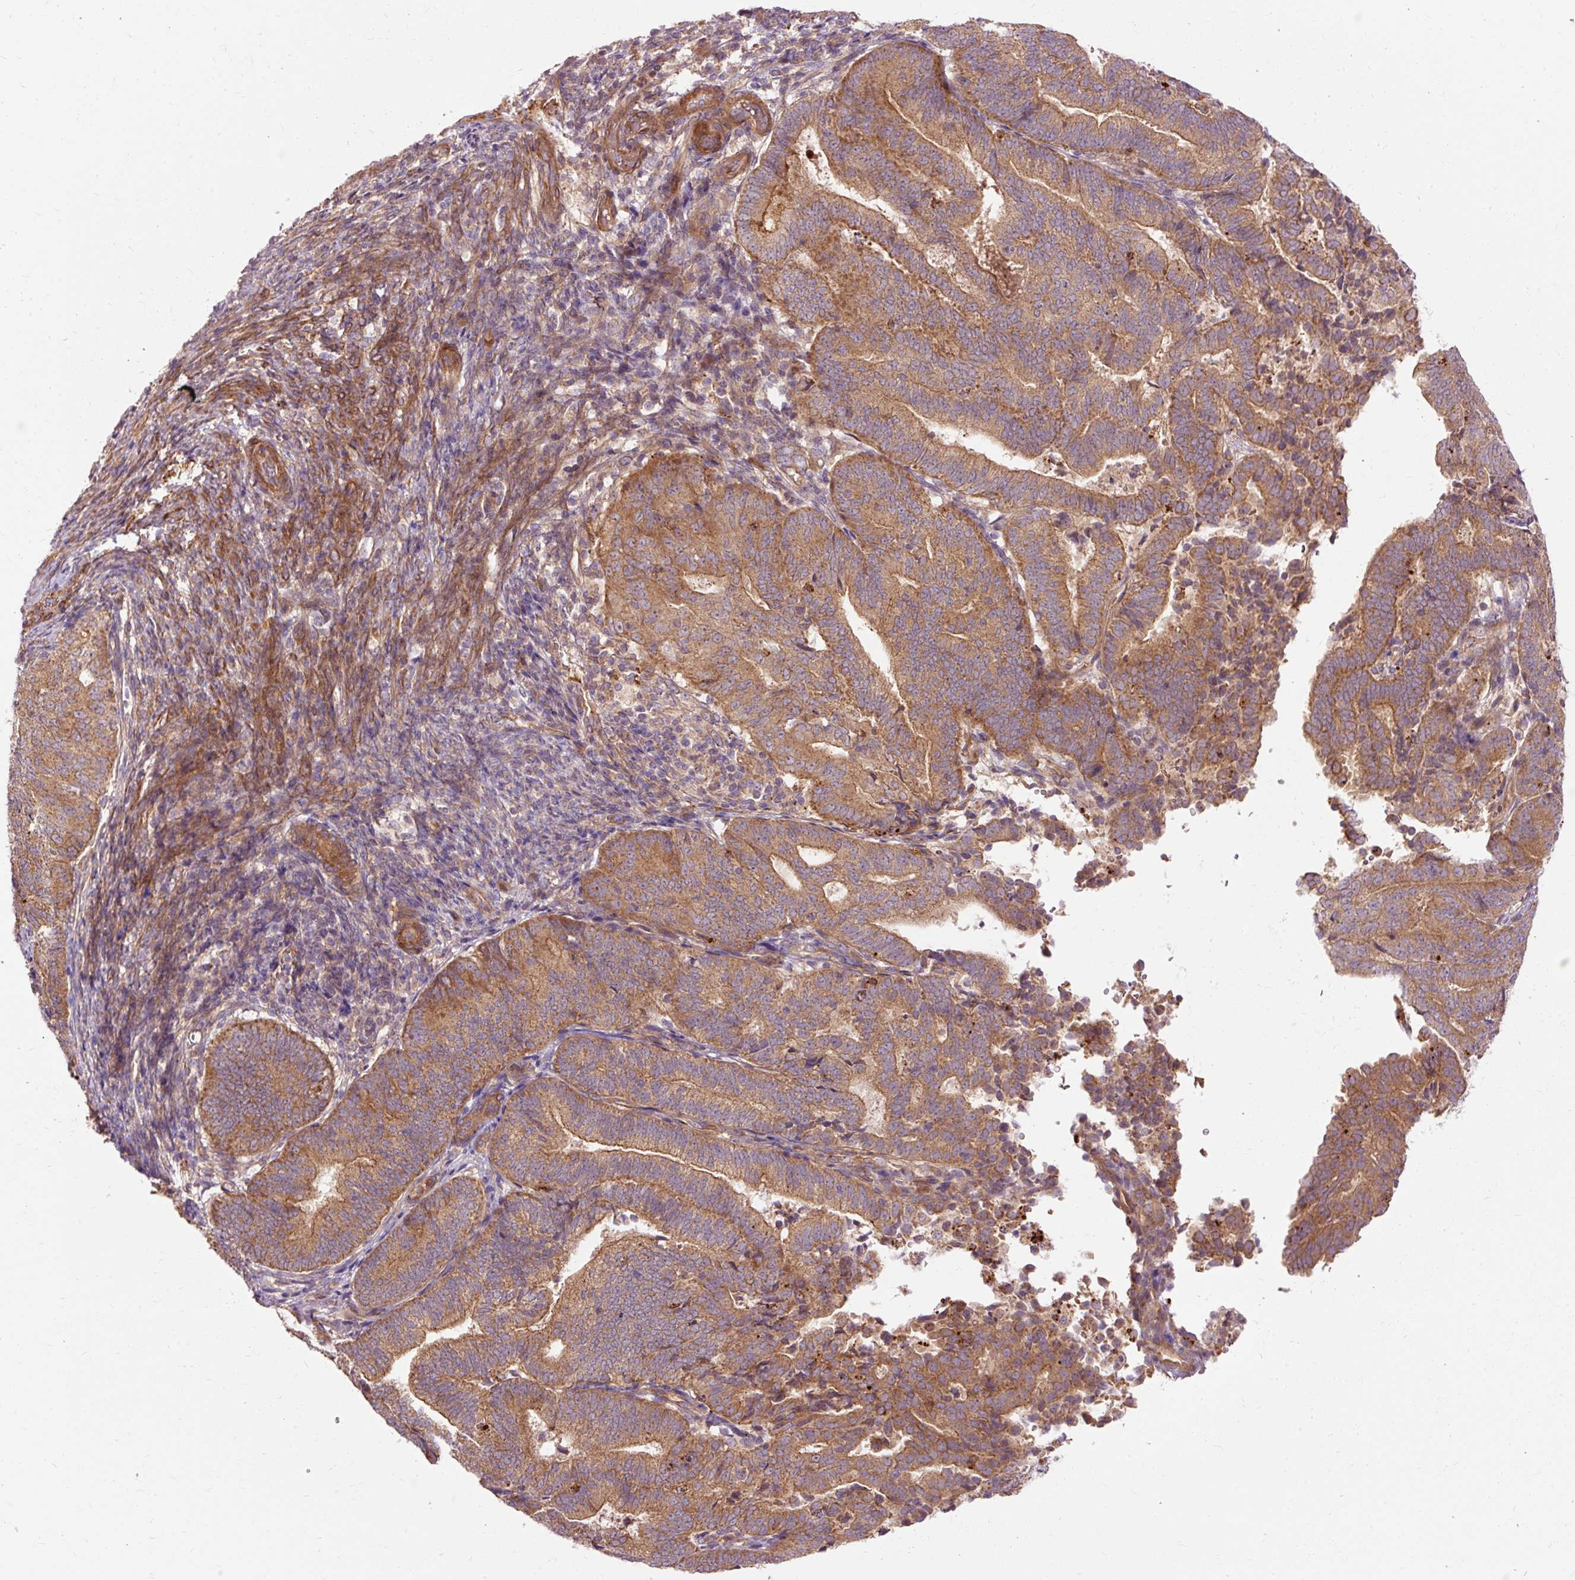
{"staining": {"intensity": "moderate", "quantity": ">75%", "location": "cytoplasmic/membranous"}, "tissue": "endometrial cancer", "cell_type": "Tumor cells", "image_type": "cancer", "snomed": [{"axis": "morphology", "description": "Adenocarcinoma, NOS"}, {"axis": "topography", "description": "Endometrium"}], "caption": "Endometrial cancer (adenocarcinoma) stained for a protein (brown) displays moderate cytoplasmic/membranous positive expression in approximately >75% of tumor cells.", "gene": "RIPOR3", "patient": {"sex": "female", "age": 70}}